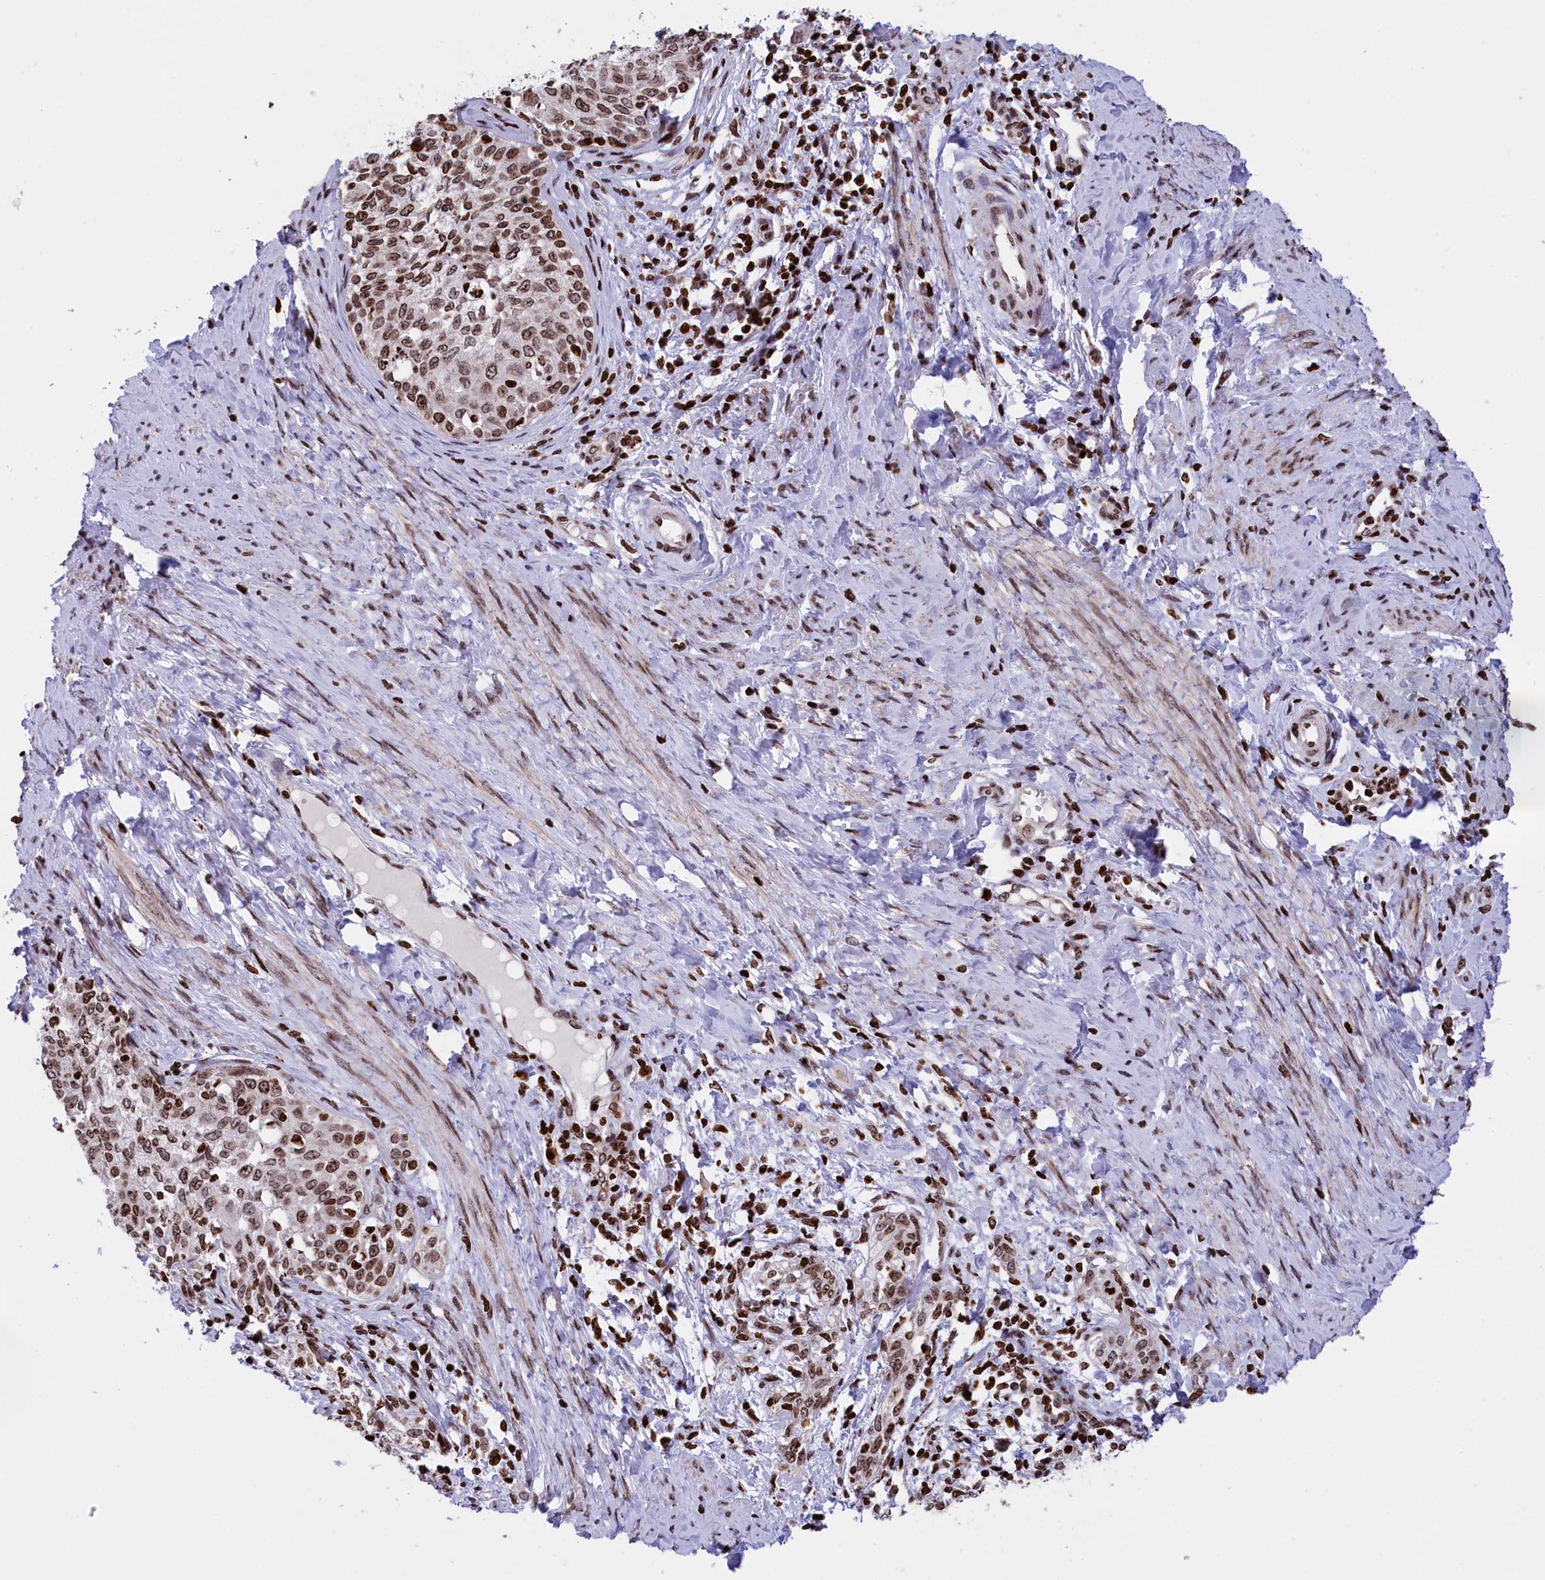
{"staining": {"intensity": "moderate", "quantity": ">75%", "location": "nuclear"}, "tissue": "cervical cancer", "cell_type": "Tumor cells", "image_type": "cancer", "snomed": [{"axis": "morphology", "description": "Squamous cell carcinoma, NOS"}, {"axis": "morphology", "description": "Adenocarcinoma, NOS"}, {"axis": "topography", "description": "Cervix"}], "caption": "Protein expression analysis of cervical cancer shows moderate nuclear staining in approximately >75% of tumor cells. Nuclei are stained in blue.", "gene": "TIMM29", "patient": {"sex": "female", "age": 52}}